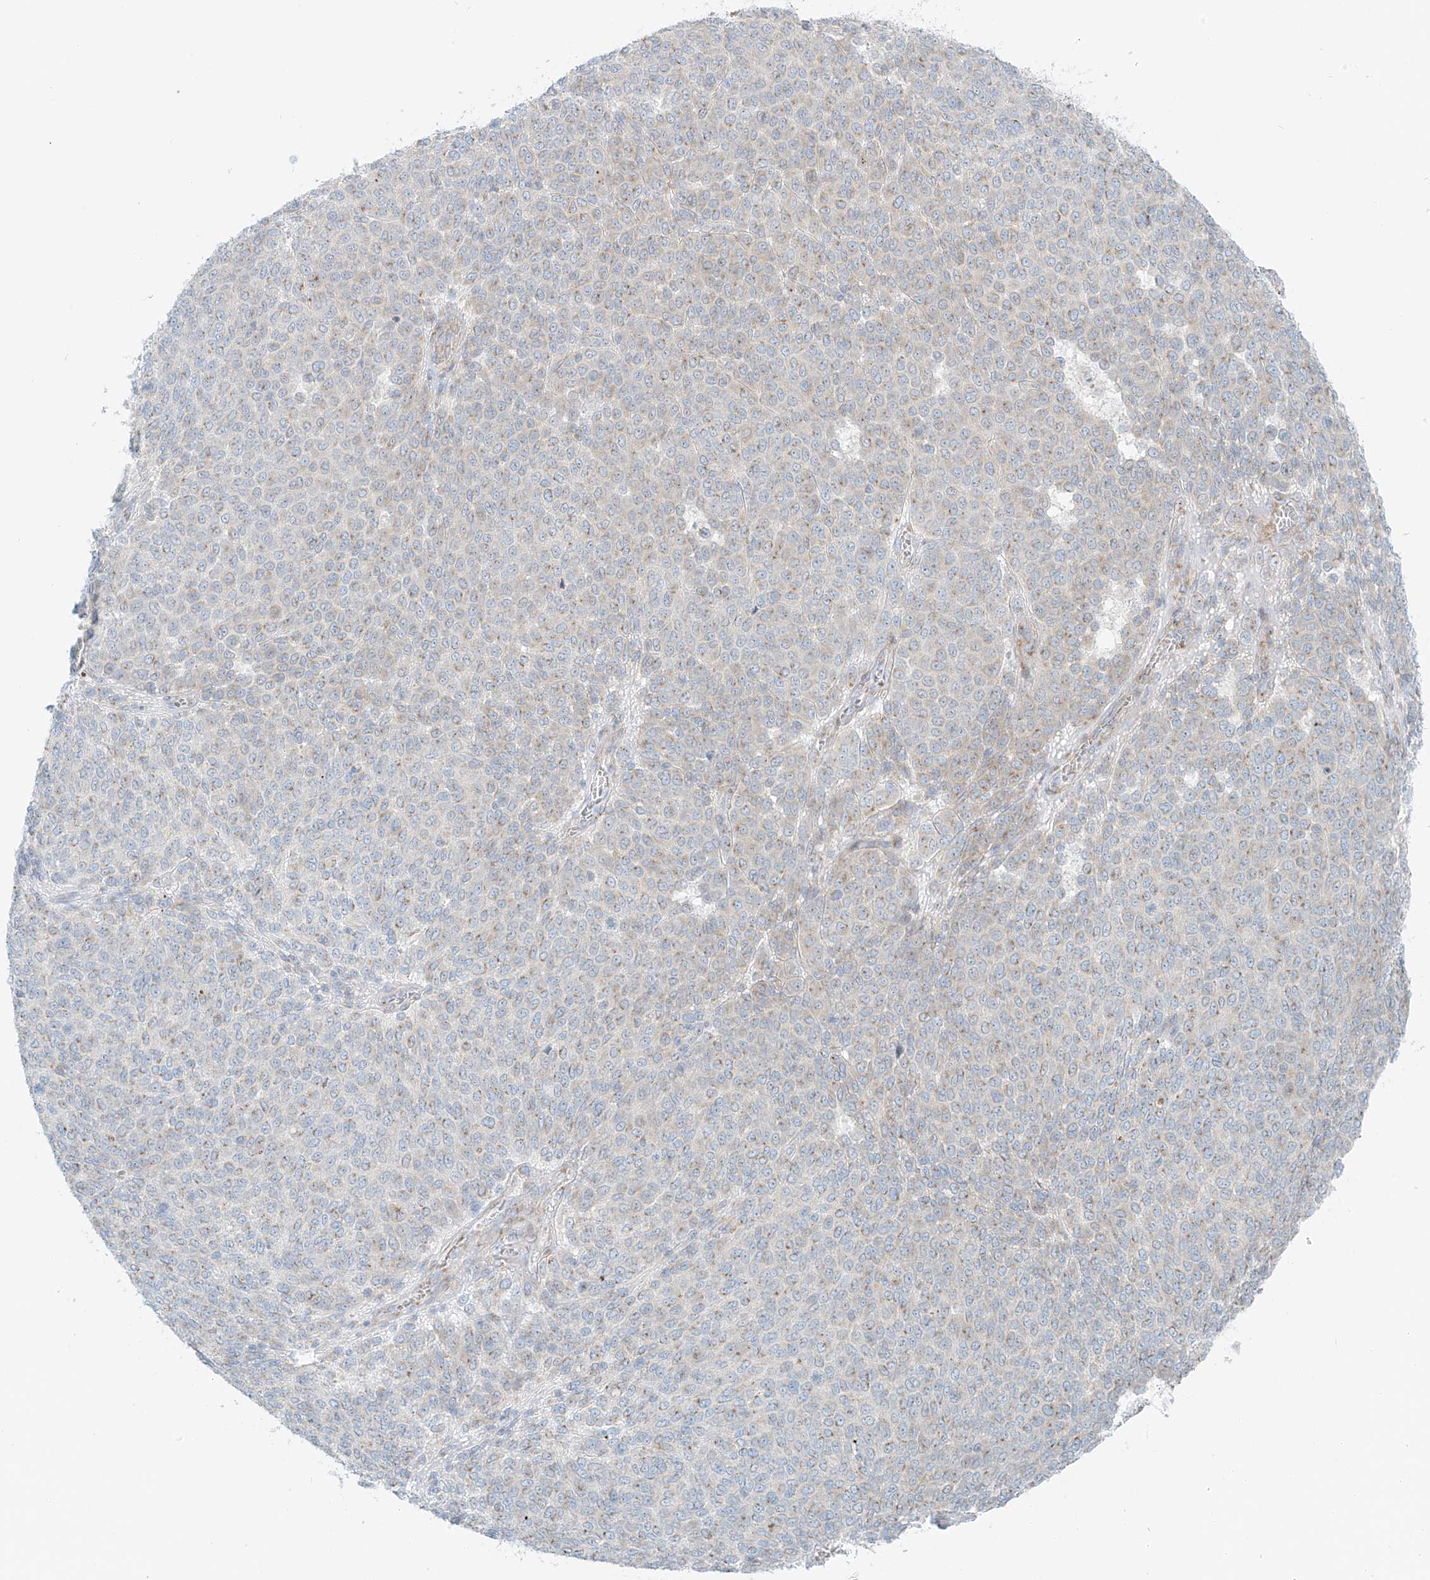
{"staining": {"intensity": "negative", "quantity": "none", "location": "none"}, "tissue": "melanoma", "cell_type": "Tumor cells", "image_type": "cancer", "snomed": [{"axis": "morphology", "description": "Malignant melanoma, NOS"}, {"axis": "topography", "description": "Skin"}], "caption": "Immunohistochemistry histopathology image of neoplastic tissue: melanoma stained with DAB displays no significant protein expression in tumor cells.", "gene": "EIPR1", "patient": {"sex": "male", "age": 49}}